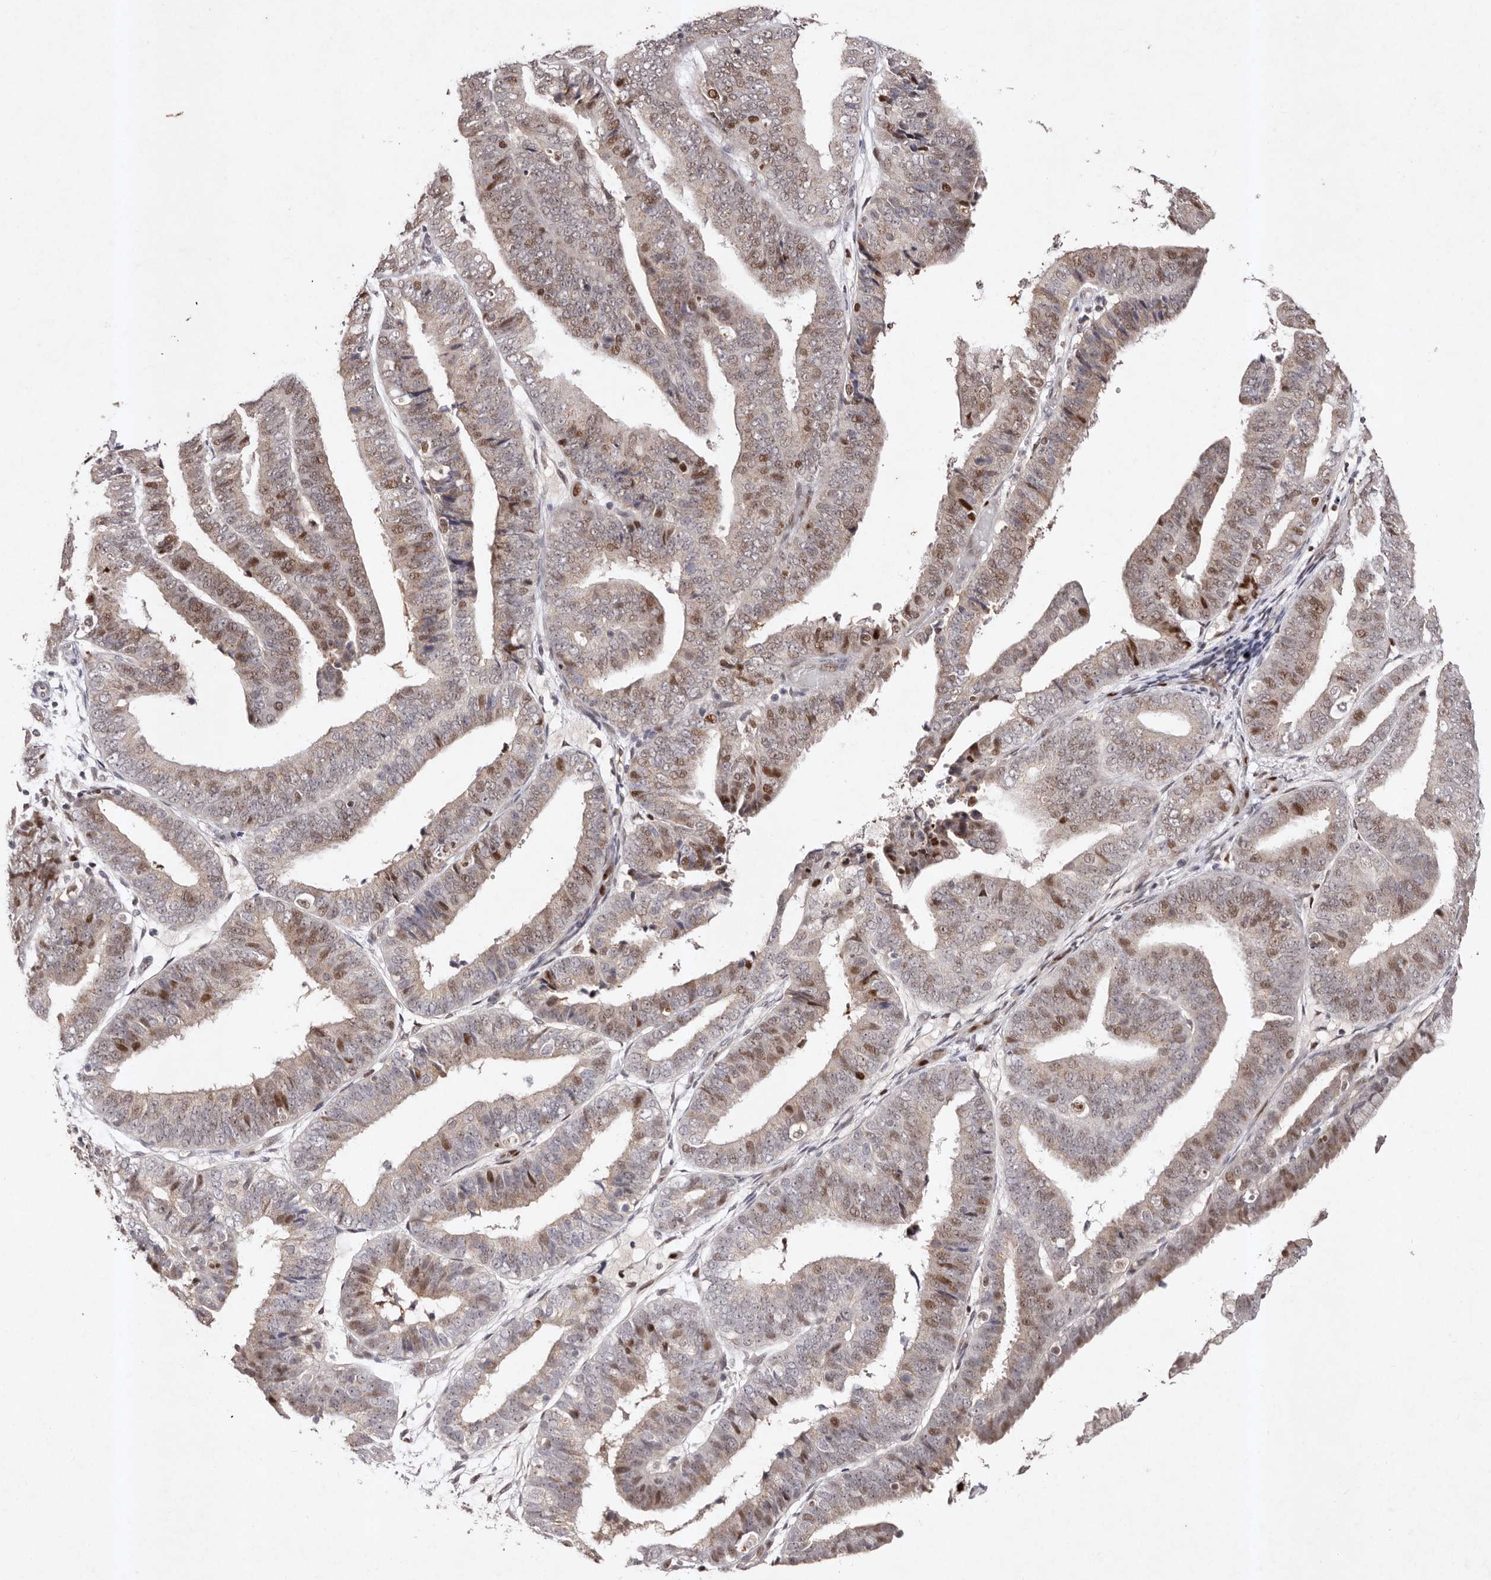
{"staining": {"intensity": "moderate", "quantity": "25%-75%", "location": "nuclear"}, "tissue": "endometrial cancer", "cell_type": "Tumor cells", "image_type": "cancer", "snomed": [{"axis": "morphology", "description": "Adenocarcinoma, NOS"}, {"axis": "topography", "description": "Endometrium"}], "caption": "Moderate nuclear expression for a protein is seen in about 25%-75% of tumor cells of endometrial cancer (adenocarcinoma) using immunohistochemistry.", "gene": "KLF7", "patient": {"sex": "female", "age": 63}}